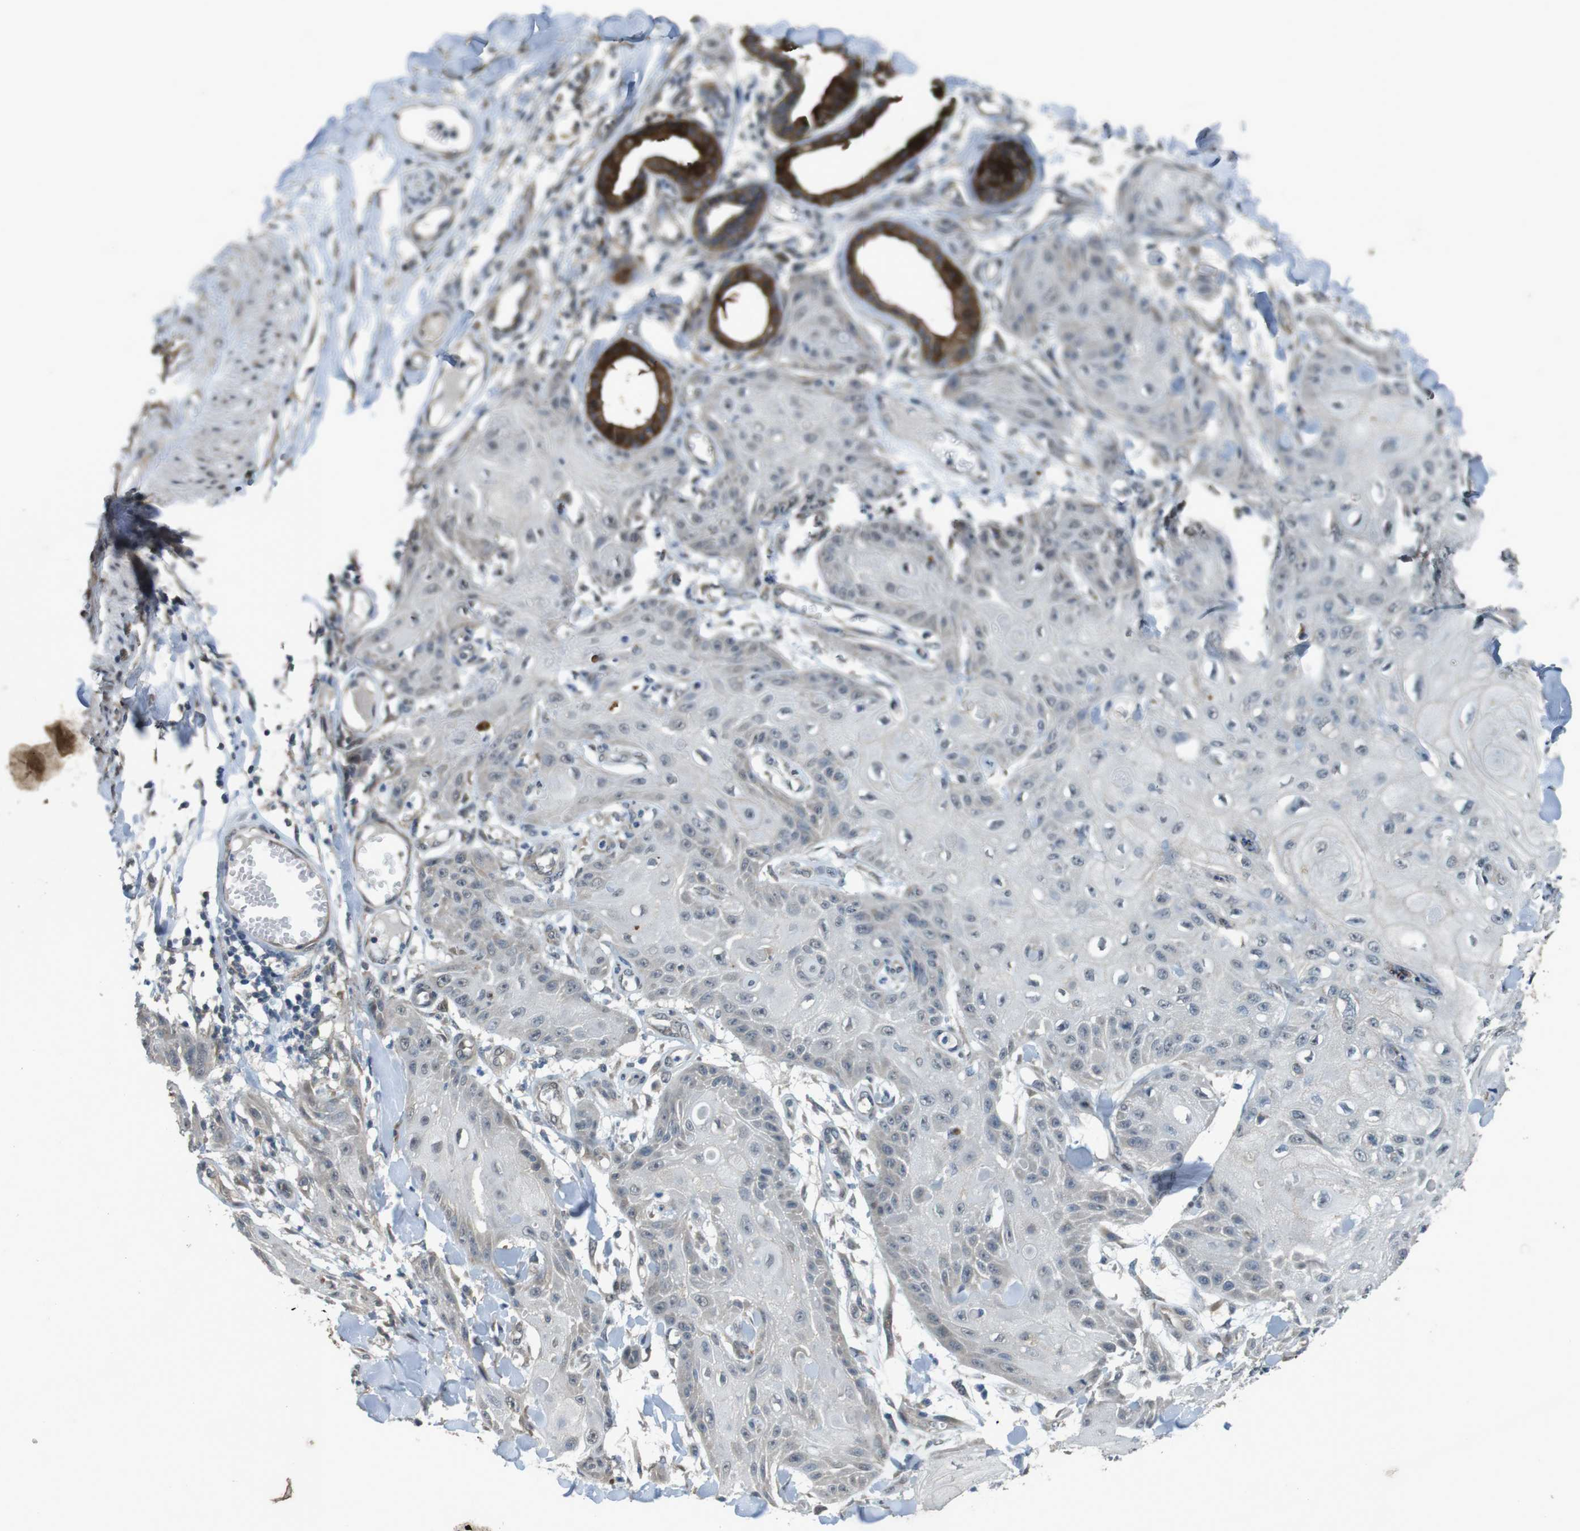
{"staining": {"intensity": "negative", "quantity": "none", "location": "none"}, "tissue": "skin cancer", "cell_type": "Tumor cells", "image_type": "cancer", "snomed": [{"axis": "morphology", "description": "Squamous cell carcinoma, NOS"}, {"axis": "topography", "description": "Skin"}], "caption": "The IHC photomicrograph has no significant expression in tumor cells of skin cancer tissue. (DAB immunohistochemistry (IHC), high magnification).", "gene": "CLDN7", "patient": {"sex": "male", "age": 74}}